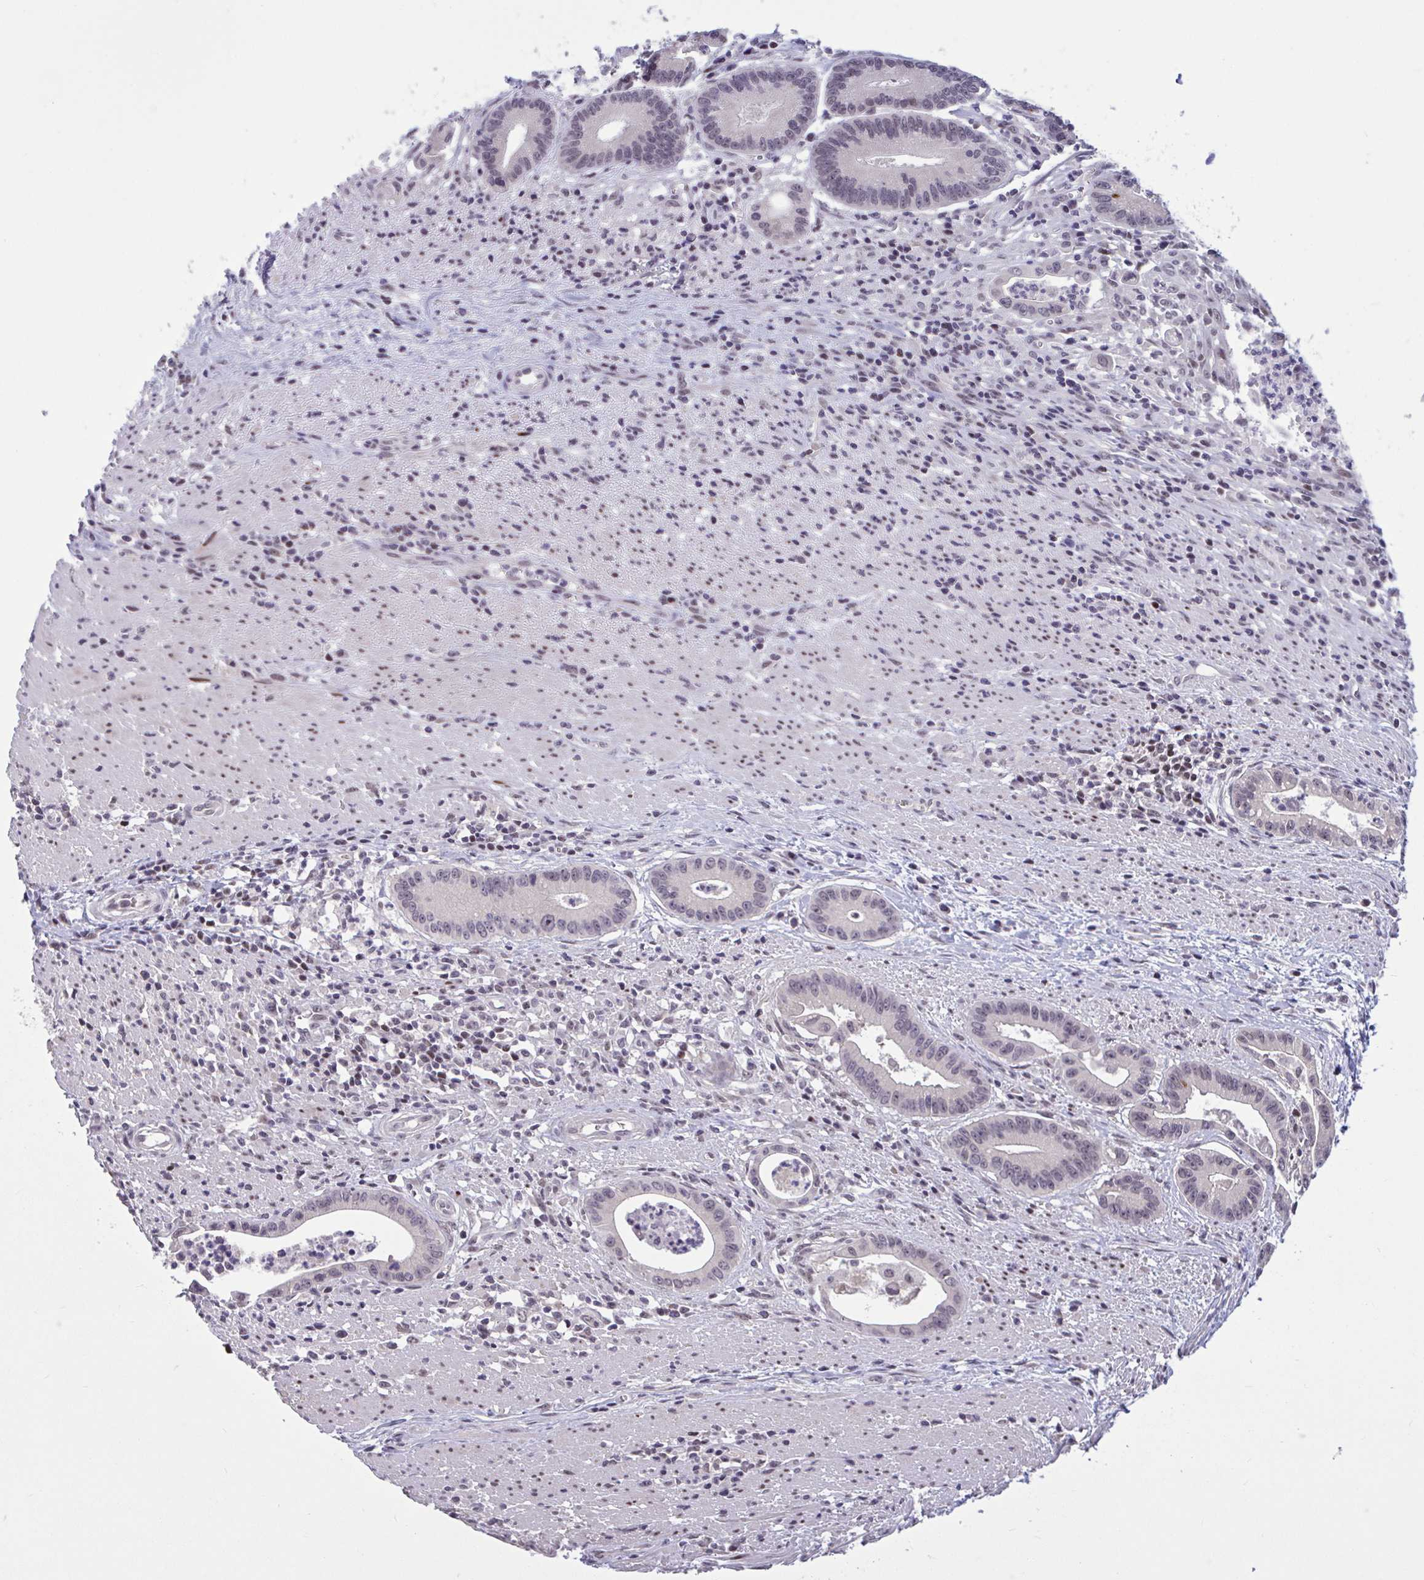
{"staining": {"intensity": "weak", "quantity": "<25%", "location": "nuclear"}, "tissue": "colorectal cancer", "cell_type": "Tumor cells", "image_type": "cancer", "snomed": [{"axis": "morphology", "description": "Adenocarcinoma, NOS"}, {"axis": "topography", "description": "Rectum"}], "caption": "An immunohistochemistry histopathology image of adenocarcinoma (colorectal) is shown. There is no staining in tumor cells of adenocarcinoma (colorectal). (Immunohistochemistry, brightfield microscopy, high magnification).", "gene": "ZNF414", "patient": {"sex": "female", "age": 81}}